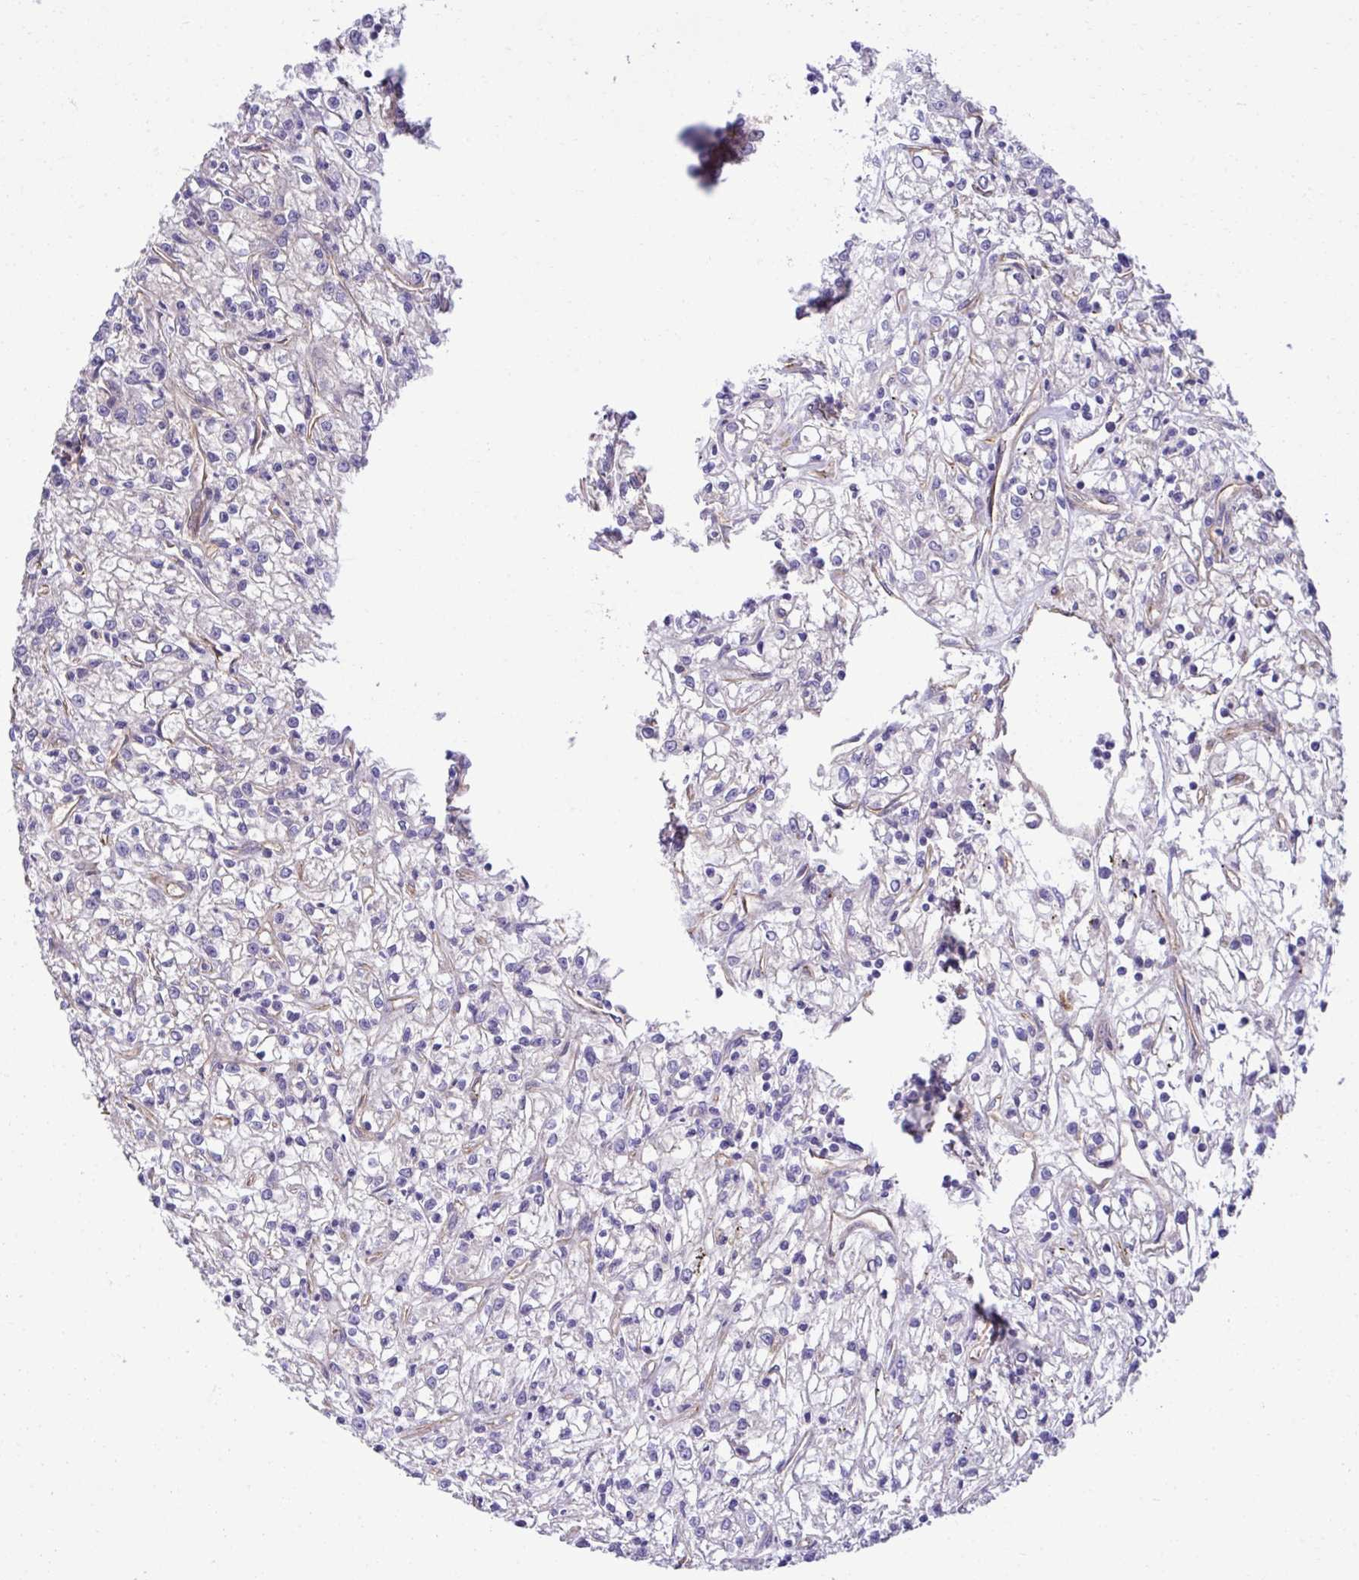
{"staining": {"intensity": "negative", "quantity": "none", "location": "none"}, "tissue": "renal cancer", "cell_type": "Tumor cells", "image_type": "cancer", "snomed": [{"axis": "morphology", "description": "Adenocarcinoma, NOS"}, {"axis": "topography", "description": "Kidney"}], "caption": "This is a photomicrograph of immunohistochemistry (IHC) staining of adenocarcinoma (renal), which shows no staining in tumor cells.", "gene": "TRIM52", "patient": {"sex": "female", "age": 59}}